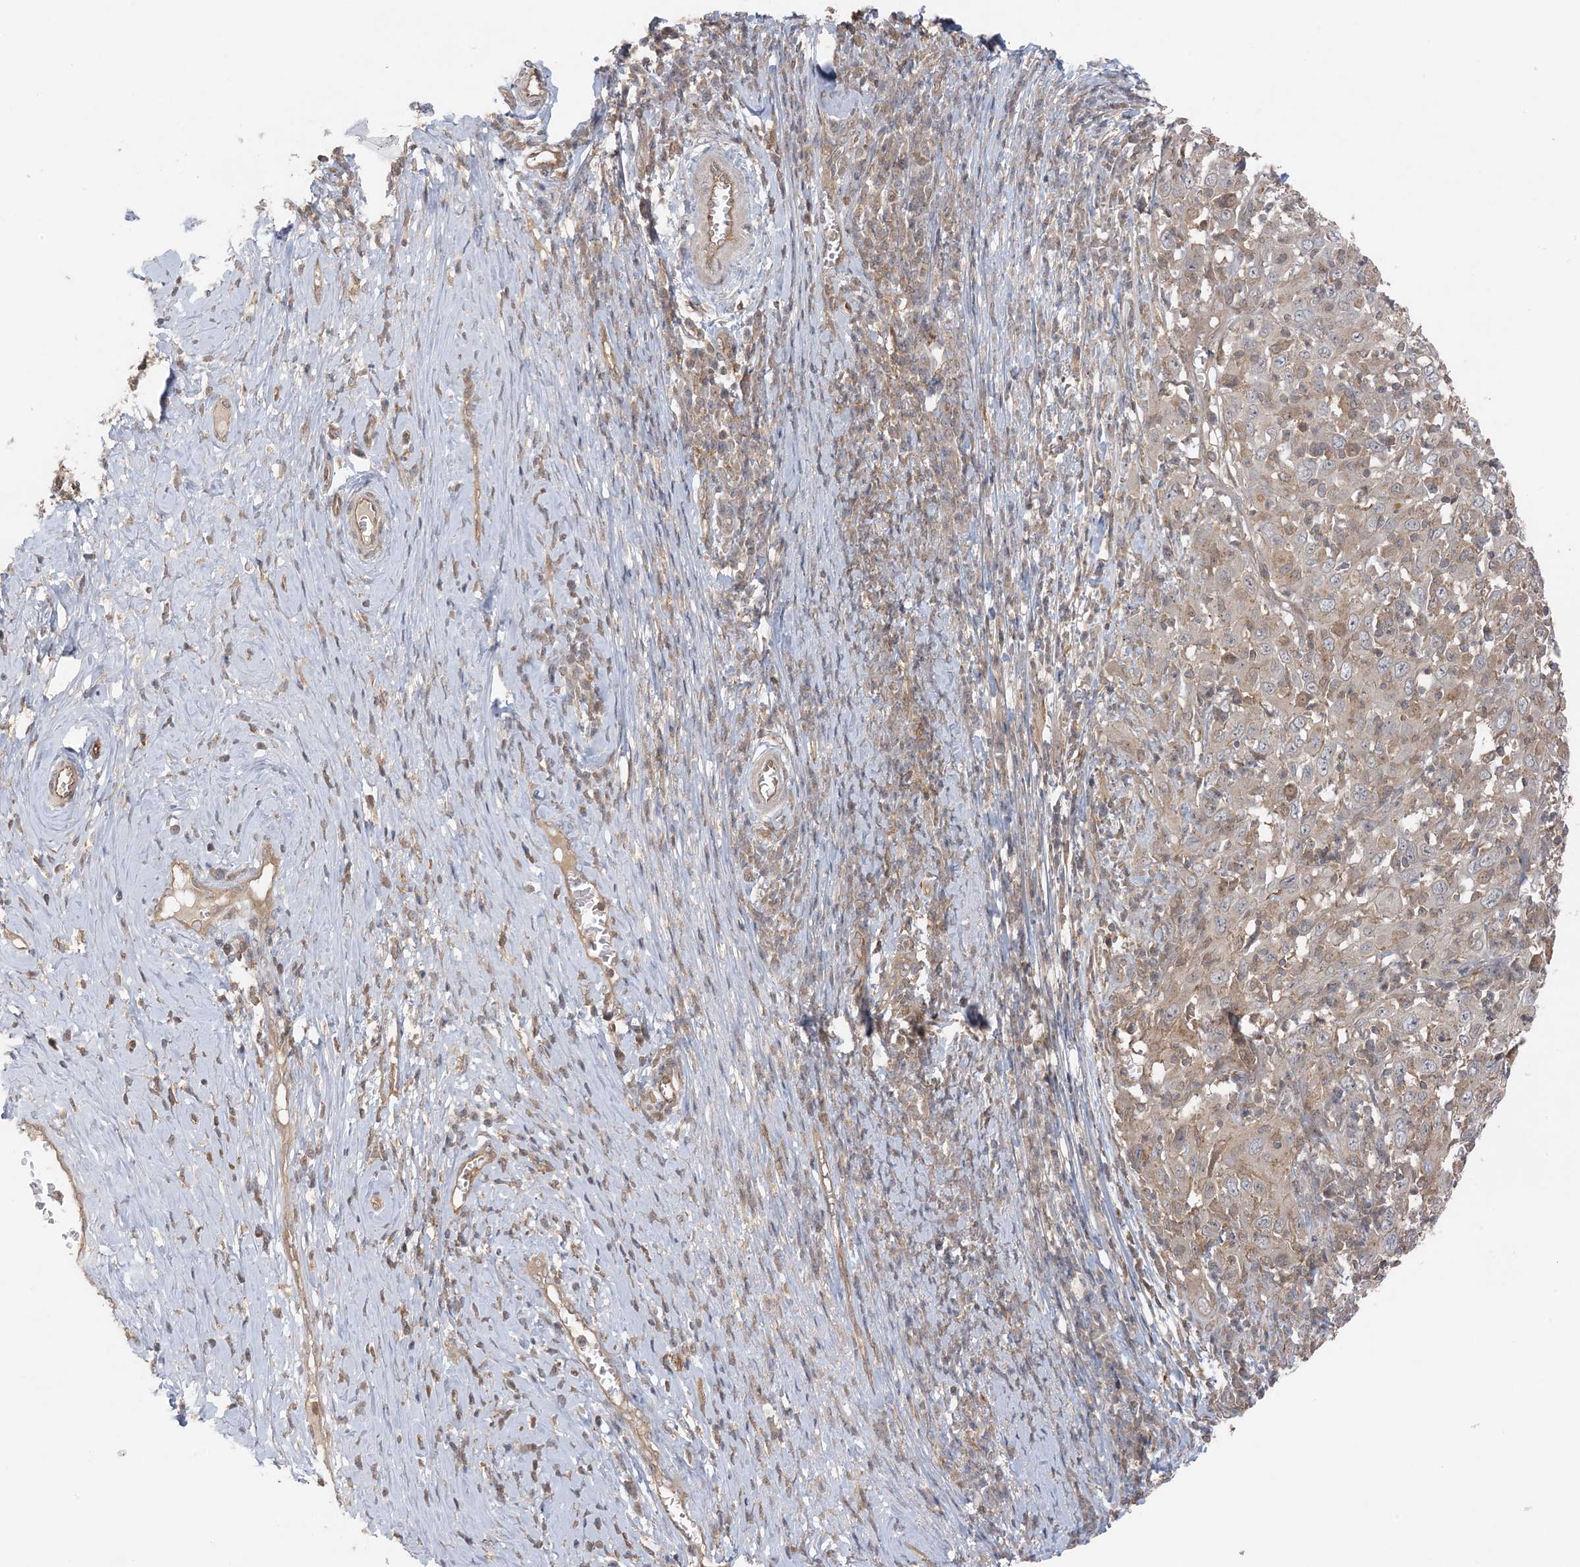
{"staining": {"intensity": "weak", "quantity": "25%-75%", "location": "cytoplasmic/membranous"}, "tissue": "cervical cancer", "cell_type": "Tumor cells", "image_type": "cancer", "snomed": [{"axis": "morphology", "description": "Squamous cell carcinoma, NOS"}, {"axis": "topography", "description": "Cervix"}], "caption": "Immunohistochemistry (IHC) photomicrograph of neoplastic tissue: squamous cell carcinoma (cervical) stained using immunohistochemistry (IHC) demonstrates low levels of weak protein expression localized specifically in the cytoplasmic/membranous of tumor cells, appearing as a cytoplasmic/membranous brown color.", "gene": "OBI1", "patient": {"sex": "female", "age": 46}}